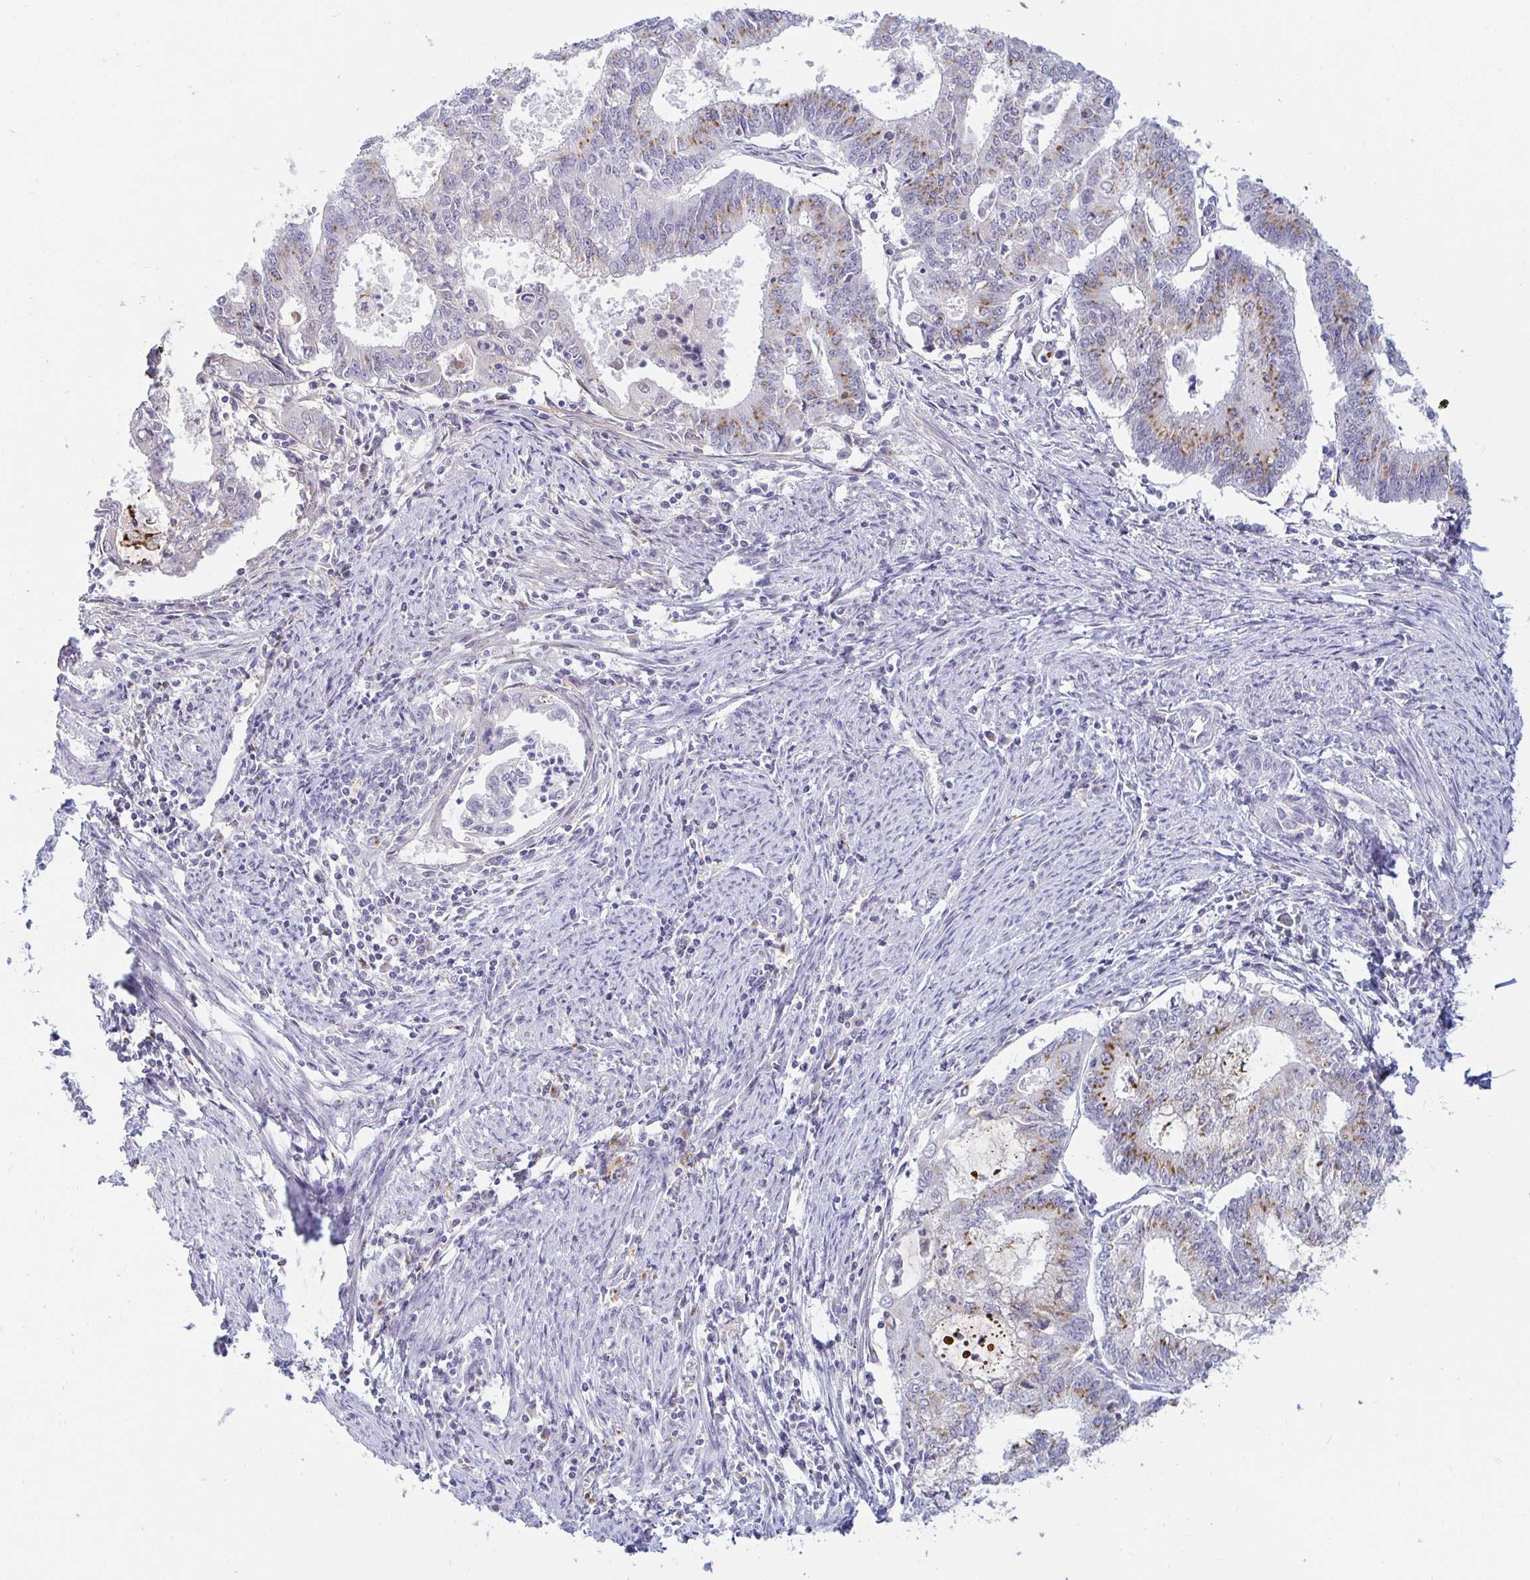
{"staining": {"intensity": "moderate", "quantity": "25%-75%", "location": "cytoplasmic/membranous"}, "tissue": "endometrial cancer", "cell_type": "Tumor cells", "image_type": "cancer", "snomed": [{"axis": "morphology", "description": "Adenocarcinoma, NOS"}, {"axis": "topography", "description": "Endometrium"}], "caption": "Brown immunohistochemical staining in human endometrial cancer demonstrates moderate cytoplasmic/membranous staining in approximately 25%-75% of tumor cells.", "gene": "OR51D1", "patient": {"sex": "female", "age": 61}}